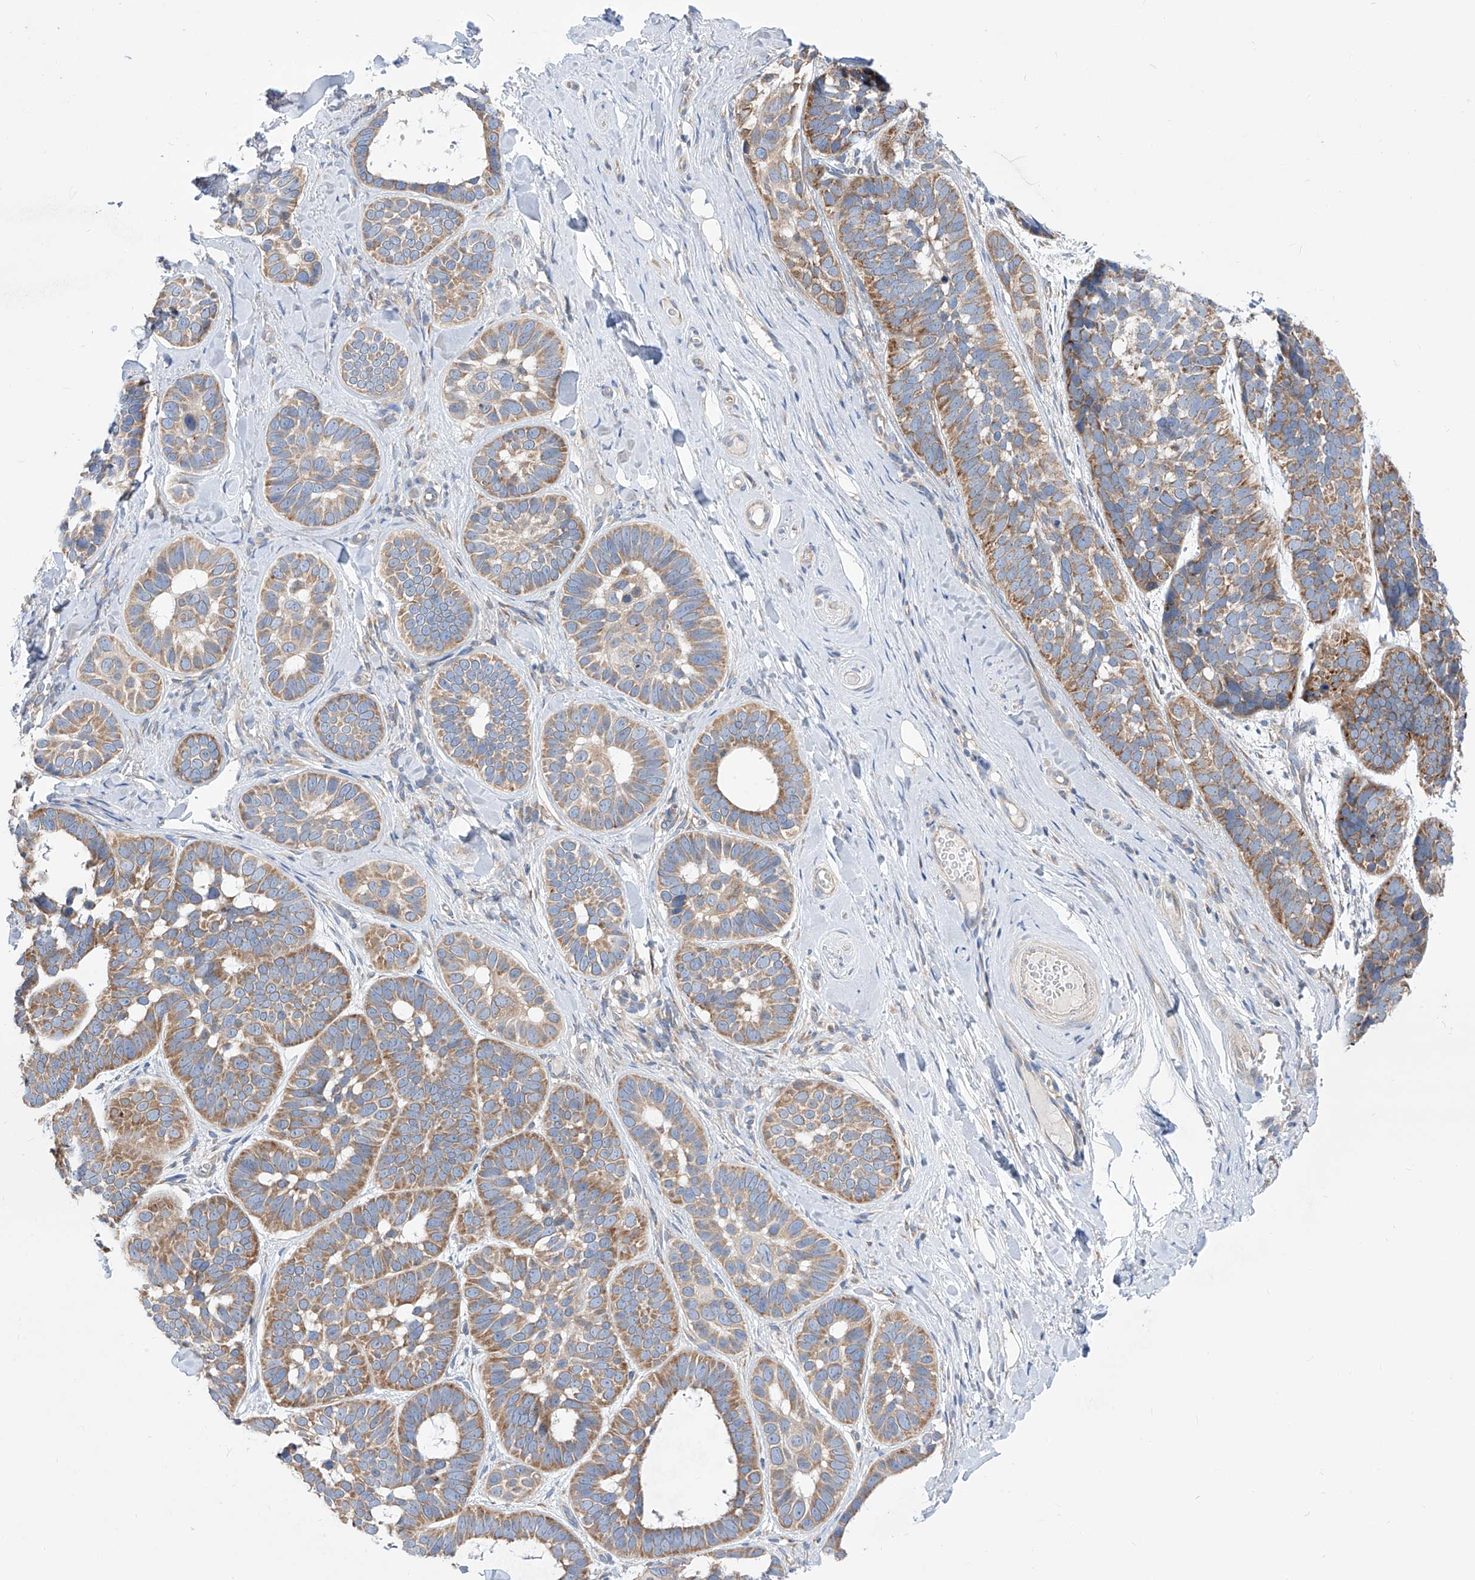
{"staining": {"intensity": "moderate", "quantity": ">75%", "location": "cytoplasmic/membranous"}, "tissue": "skin cancer", "cell_type": "Tumor cells", "image_type": "cancer", "snomed": [{"axis": "morphology", "description": "Basal cell carcinoma"}, {"axis": "topography", "description": "Skin"}], "caption": "High-power microscopy captured an immunohistochemistry histopathology image of skin cancer, revealing moderate cytoplasmic/membranous expression in approximately >75% of tumor cells.", "gene": "UFL1", "patient": {"sex": "male", "age": 62}}